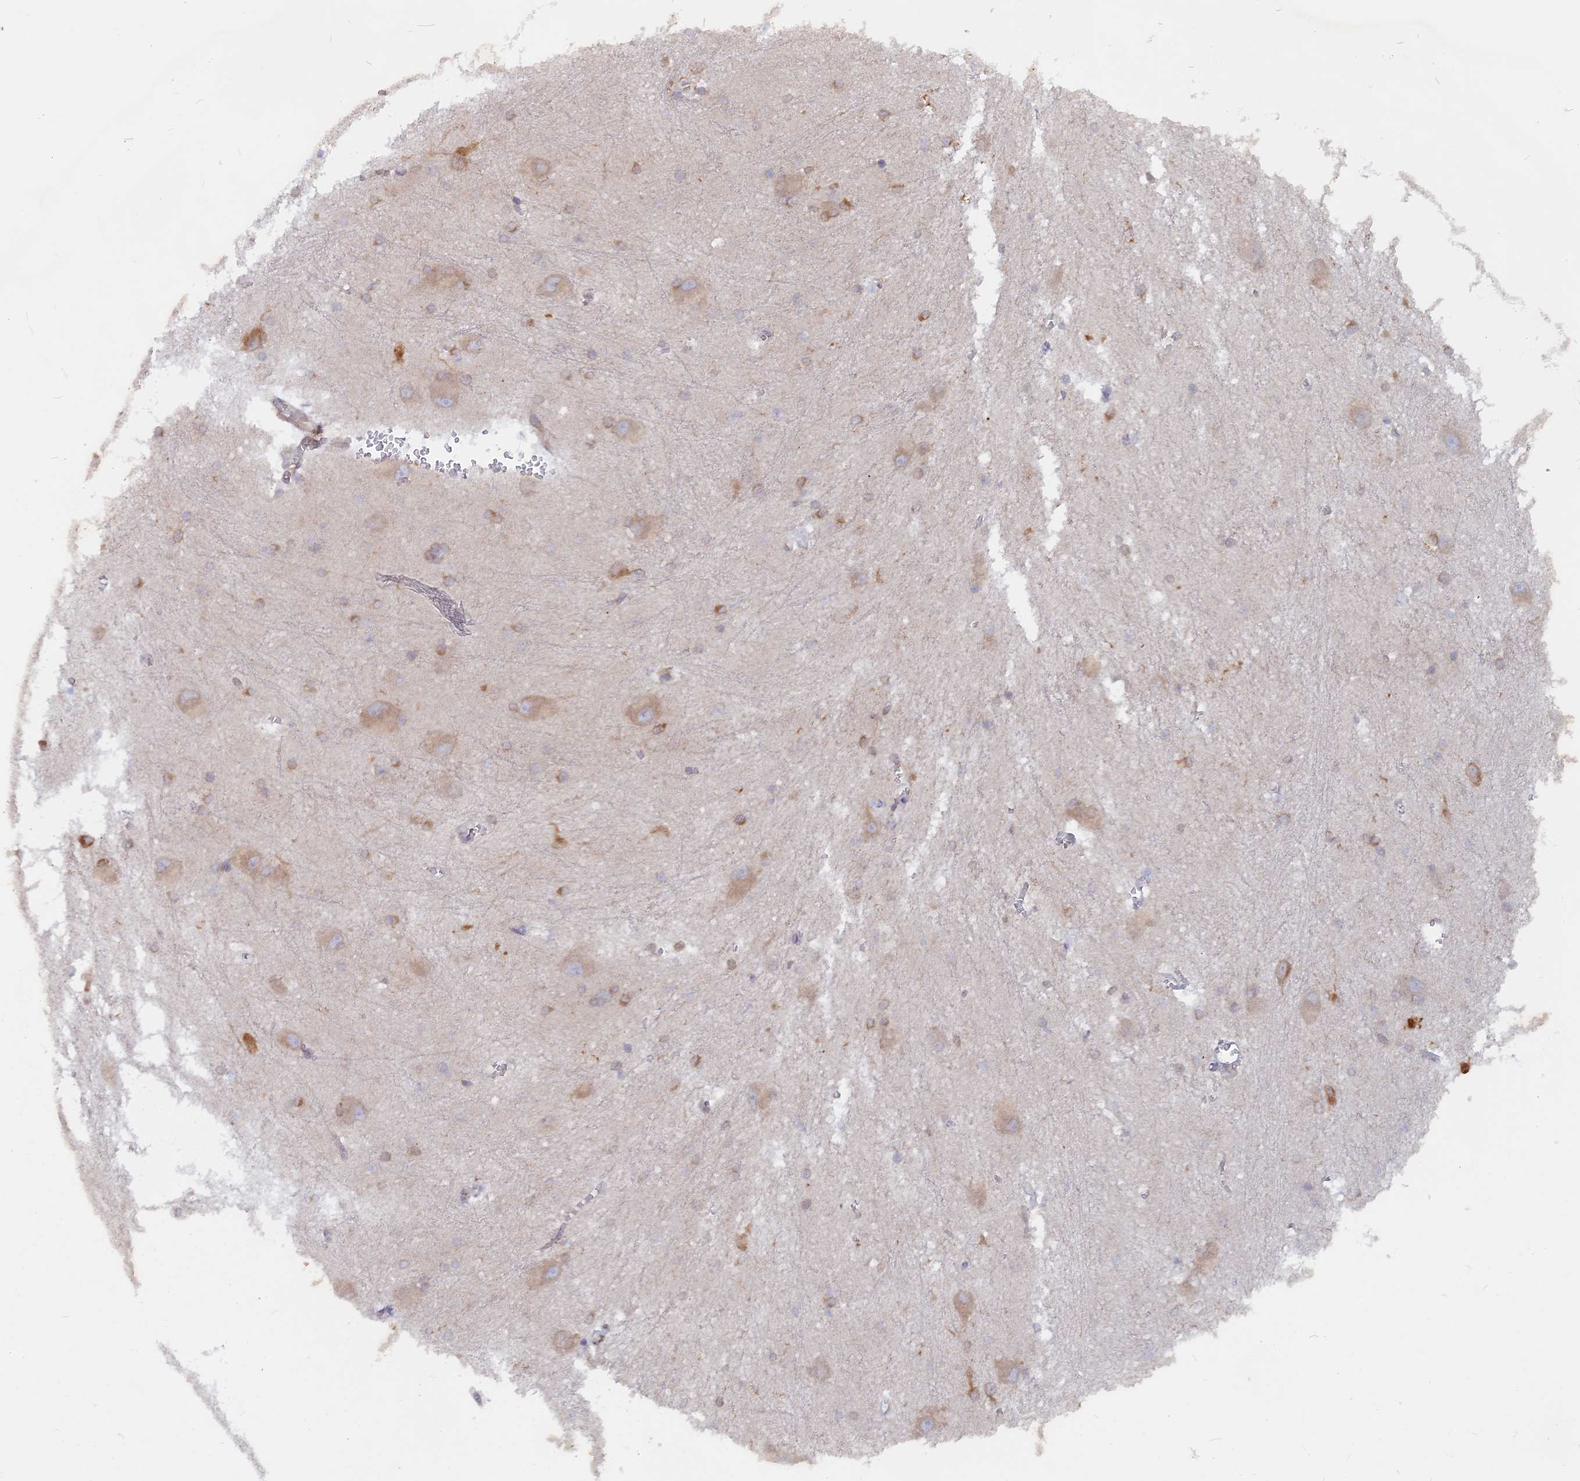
{"staining": {"intensity": "moderate", "quantity": "<25%", "location": "cytoplasmic/membranous"}, "tissue": "caudate", "cell_type": "Glial cells", "image_type": "normal", "snomed": [{"axis": "morphology", "description": "Normal tissue, NOS"}, {"axis": "topography", "description": "Lateral ventricle wall"}], "caption": "DAB (3,3'-diaminobenzidine) immunohistochemical staining of normal caudate displays moderate cytoplasmic/membranous protein positivity in about <25% of glial cells. Ihc stains the protein of interest in brown and the nuclei are stained blue.", "gene": "TLCD1", "patient": {"sex": "male", "age": 37}}